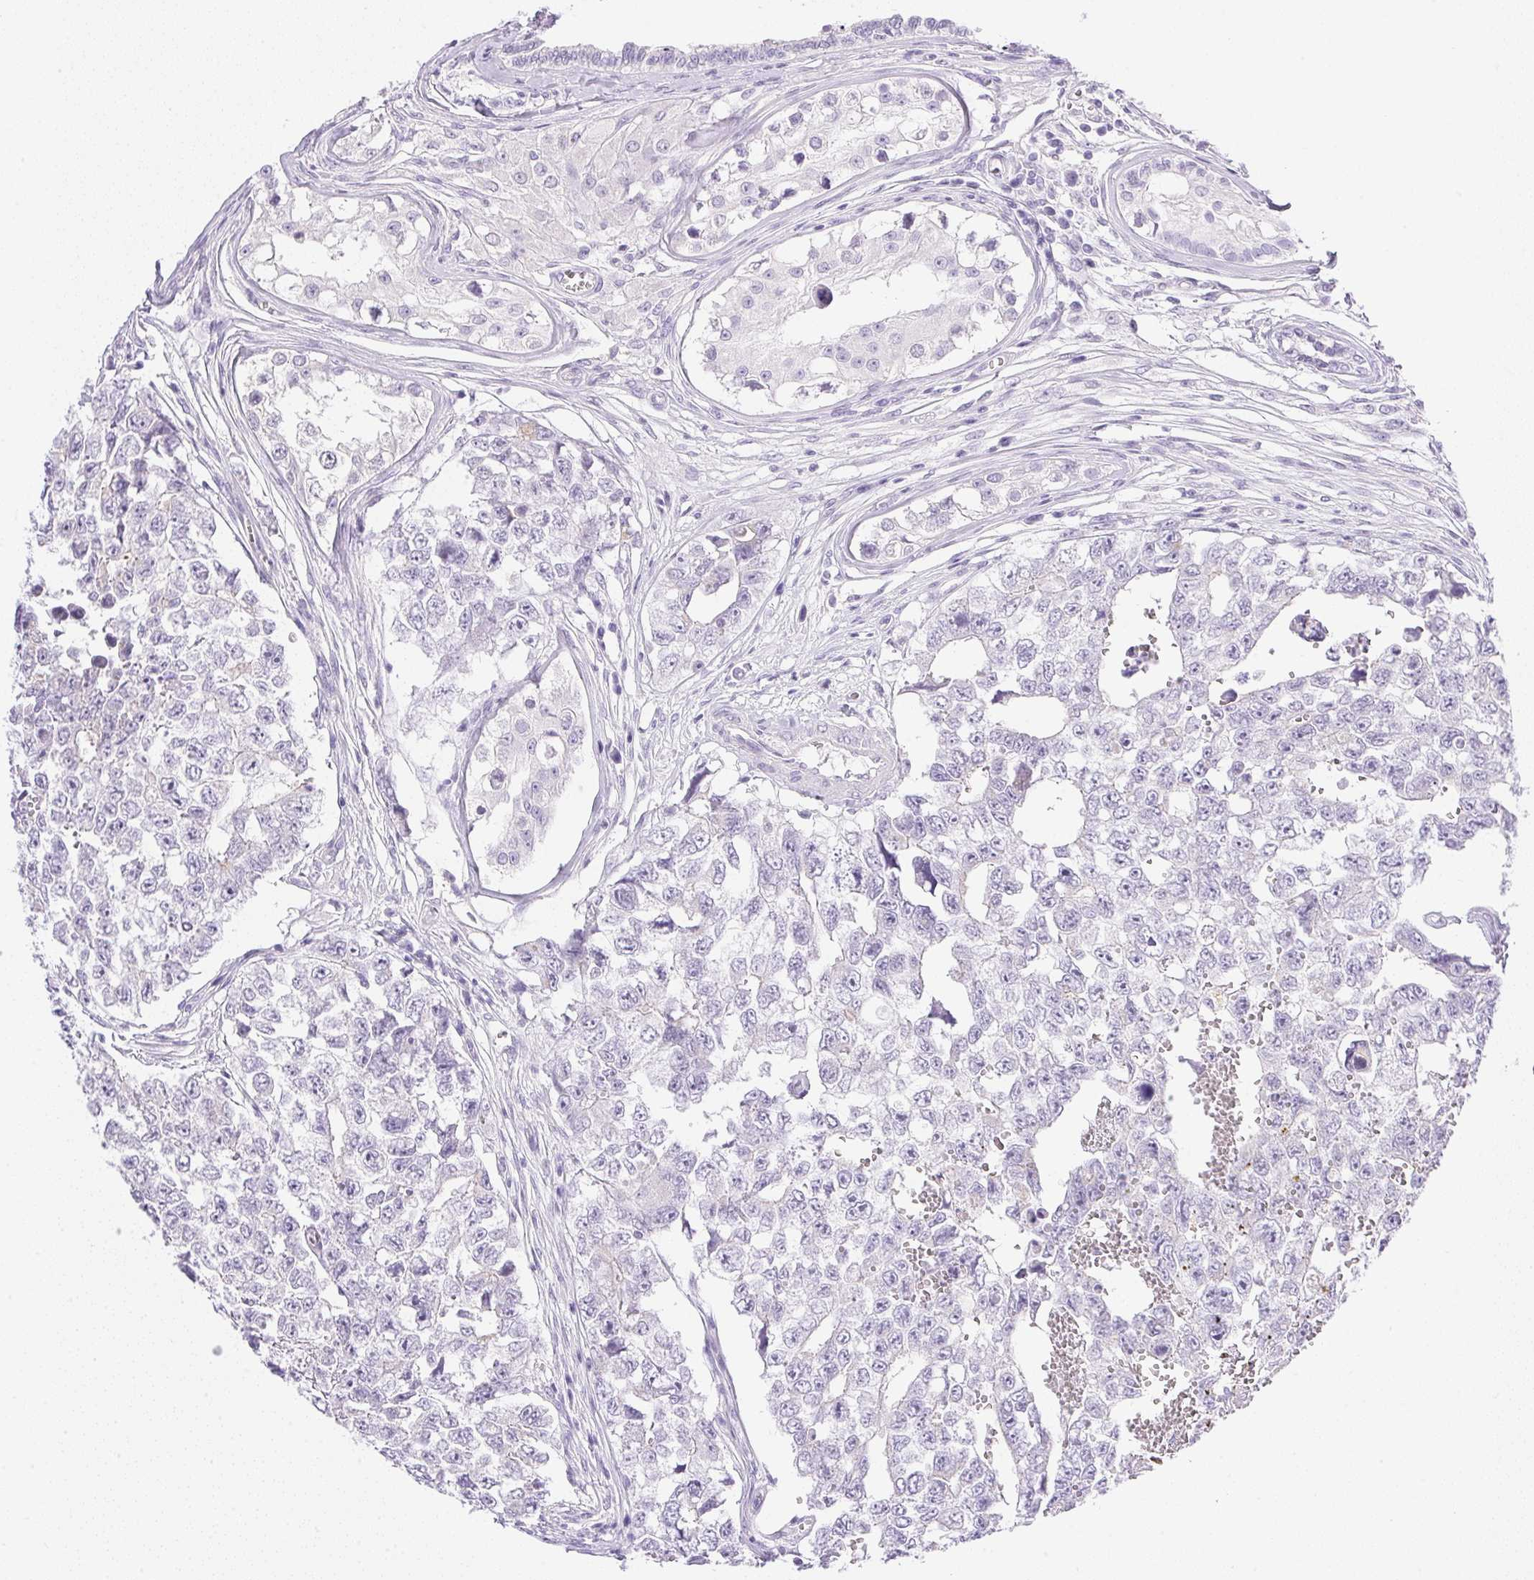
{"staining": {"intensity": "negative", "quantity": "none", "location": "none"}, "tissue": "testis cancer", "cell_type": "Tumor cells", "image_type": "cancer", "snomed": [{"axis": "morphology", "description": "Carcinoma, Embryonal, NOS"}, {"axis": "topography", "description": "Testis"}], "caption": "High magnification brightfield microscopy of testis cancer (embryonal carcinoma) stained with DAB (brown) and counterstained with hematoxylin (blue): tumor cells show no significant expression.", "gene": "ATP6V0A4", "patient": {"sex": "male", "age": 18}}